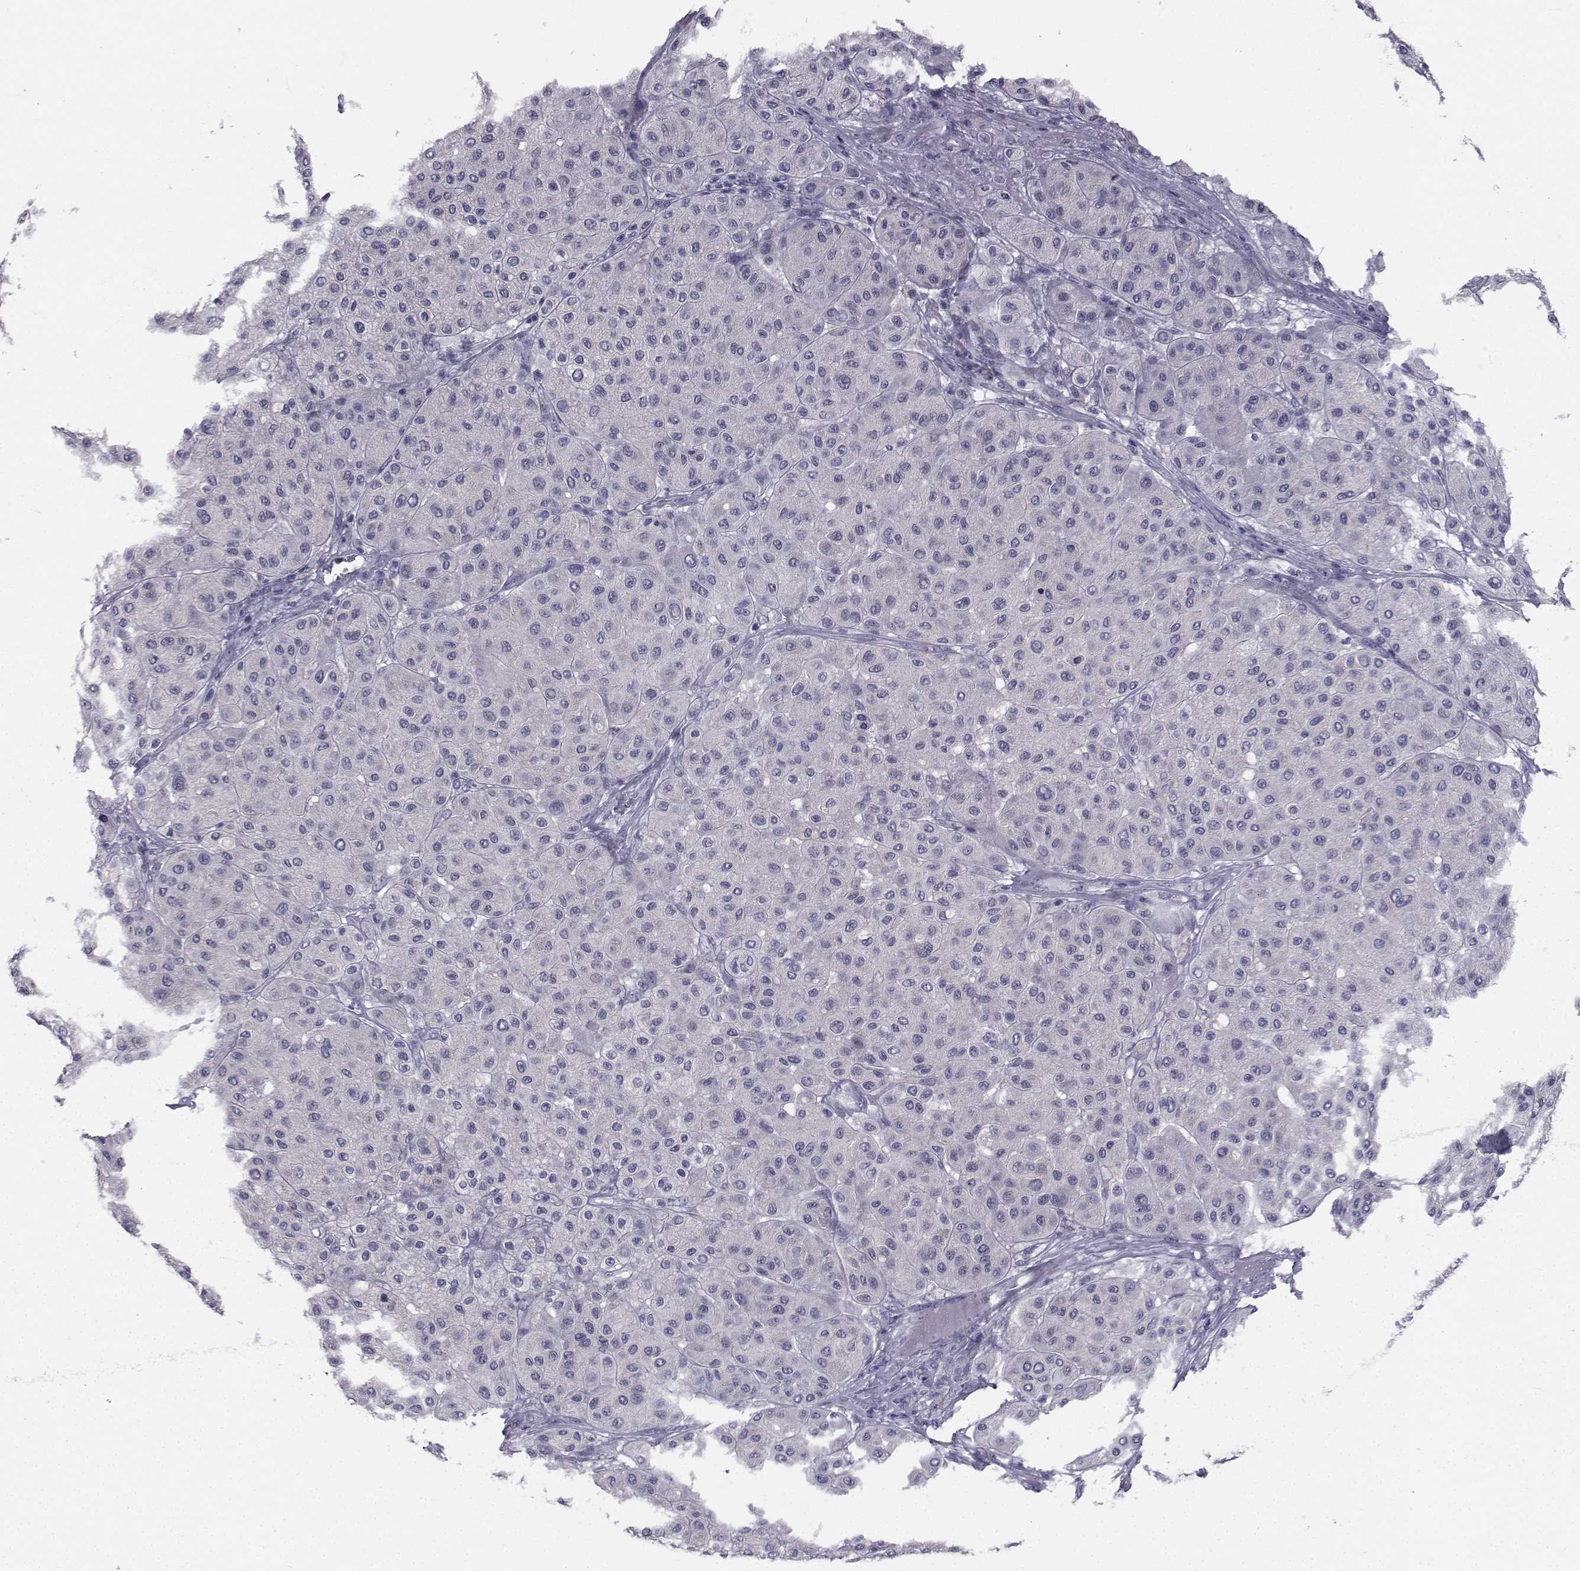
{"staining": {"intensity": "negative", "quantity": "none", "location": "none"}, "tissue": "melanoma", "cell_type": "Tumor cells", "image_type": "cancer", "snomed": [{"axis": "morphology", "description": "Malignant melanoma, Metastatic site"}, {"axis": "topography", "description": "Smooth muscle"}], "caption": "Immunohistochemistry histopathology image of human melanoma stained for a protein (brown), which displays no positivity in tumor cells.", "gene": "CHRNA1", "patient": {"sex": "male", "age": 41}}